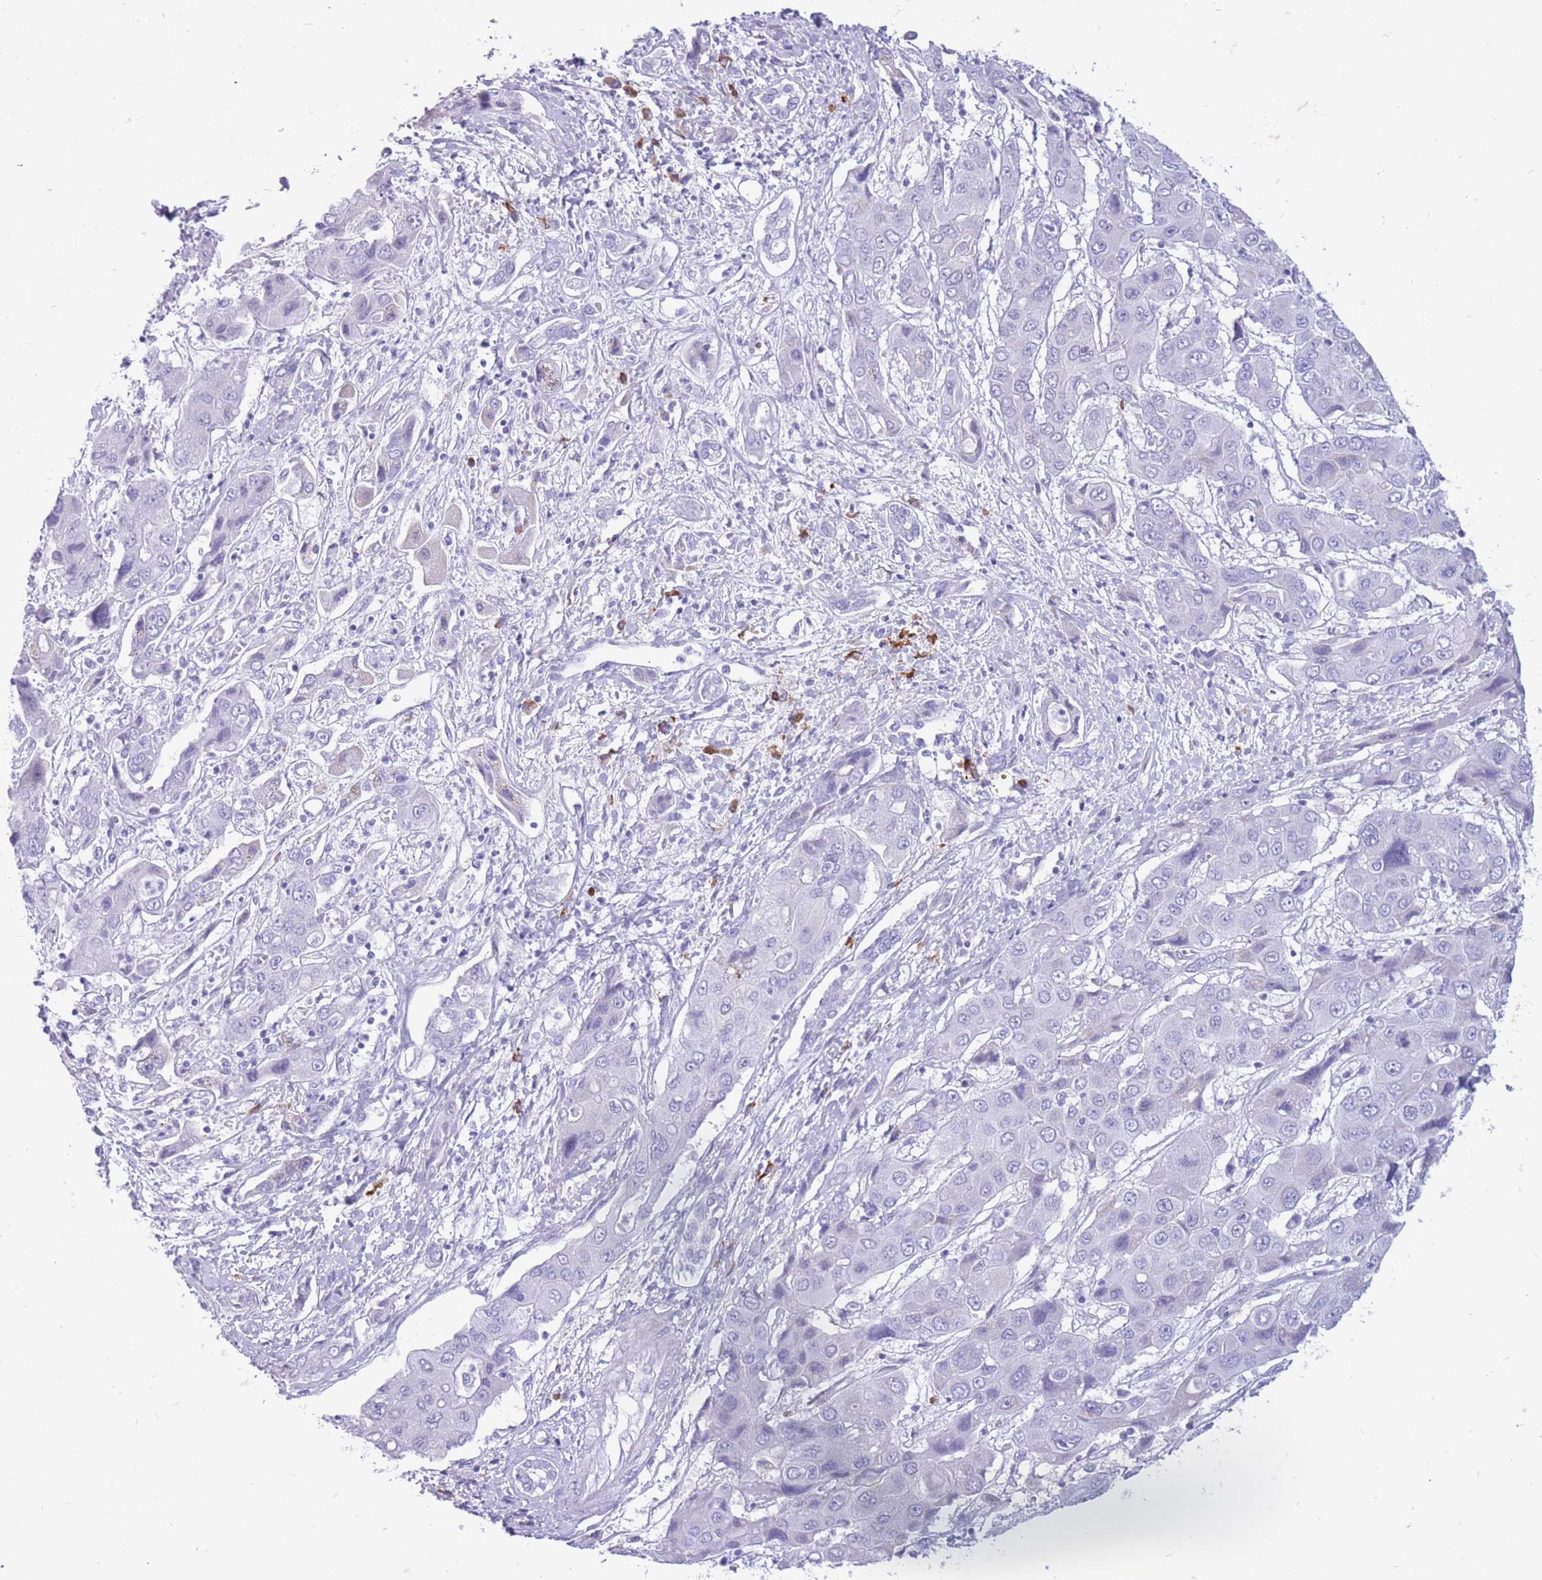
{"staining": {"intensity": "negative", "quantity": "none", "location": "none"}, "tissue": "liver cancer", "cell_type": "Tumor cells", "image_type": "cancer", "snomed": [{"axis": "morphology", "description": "Cholangiocarcinoma"}, {"axis": "topography", "description": "Liver"}], "caption": "This is an immunohistochemistry image of human liver cholangiocarcinoma. There is no positivity in tumor cells.", "gene": "ZFP37", "patient": {"sex": "male", "age": 67}}